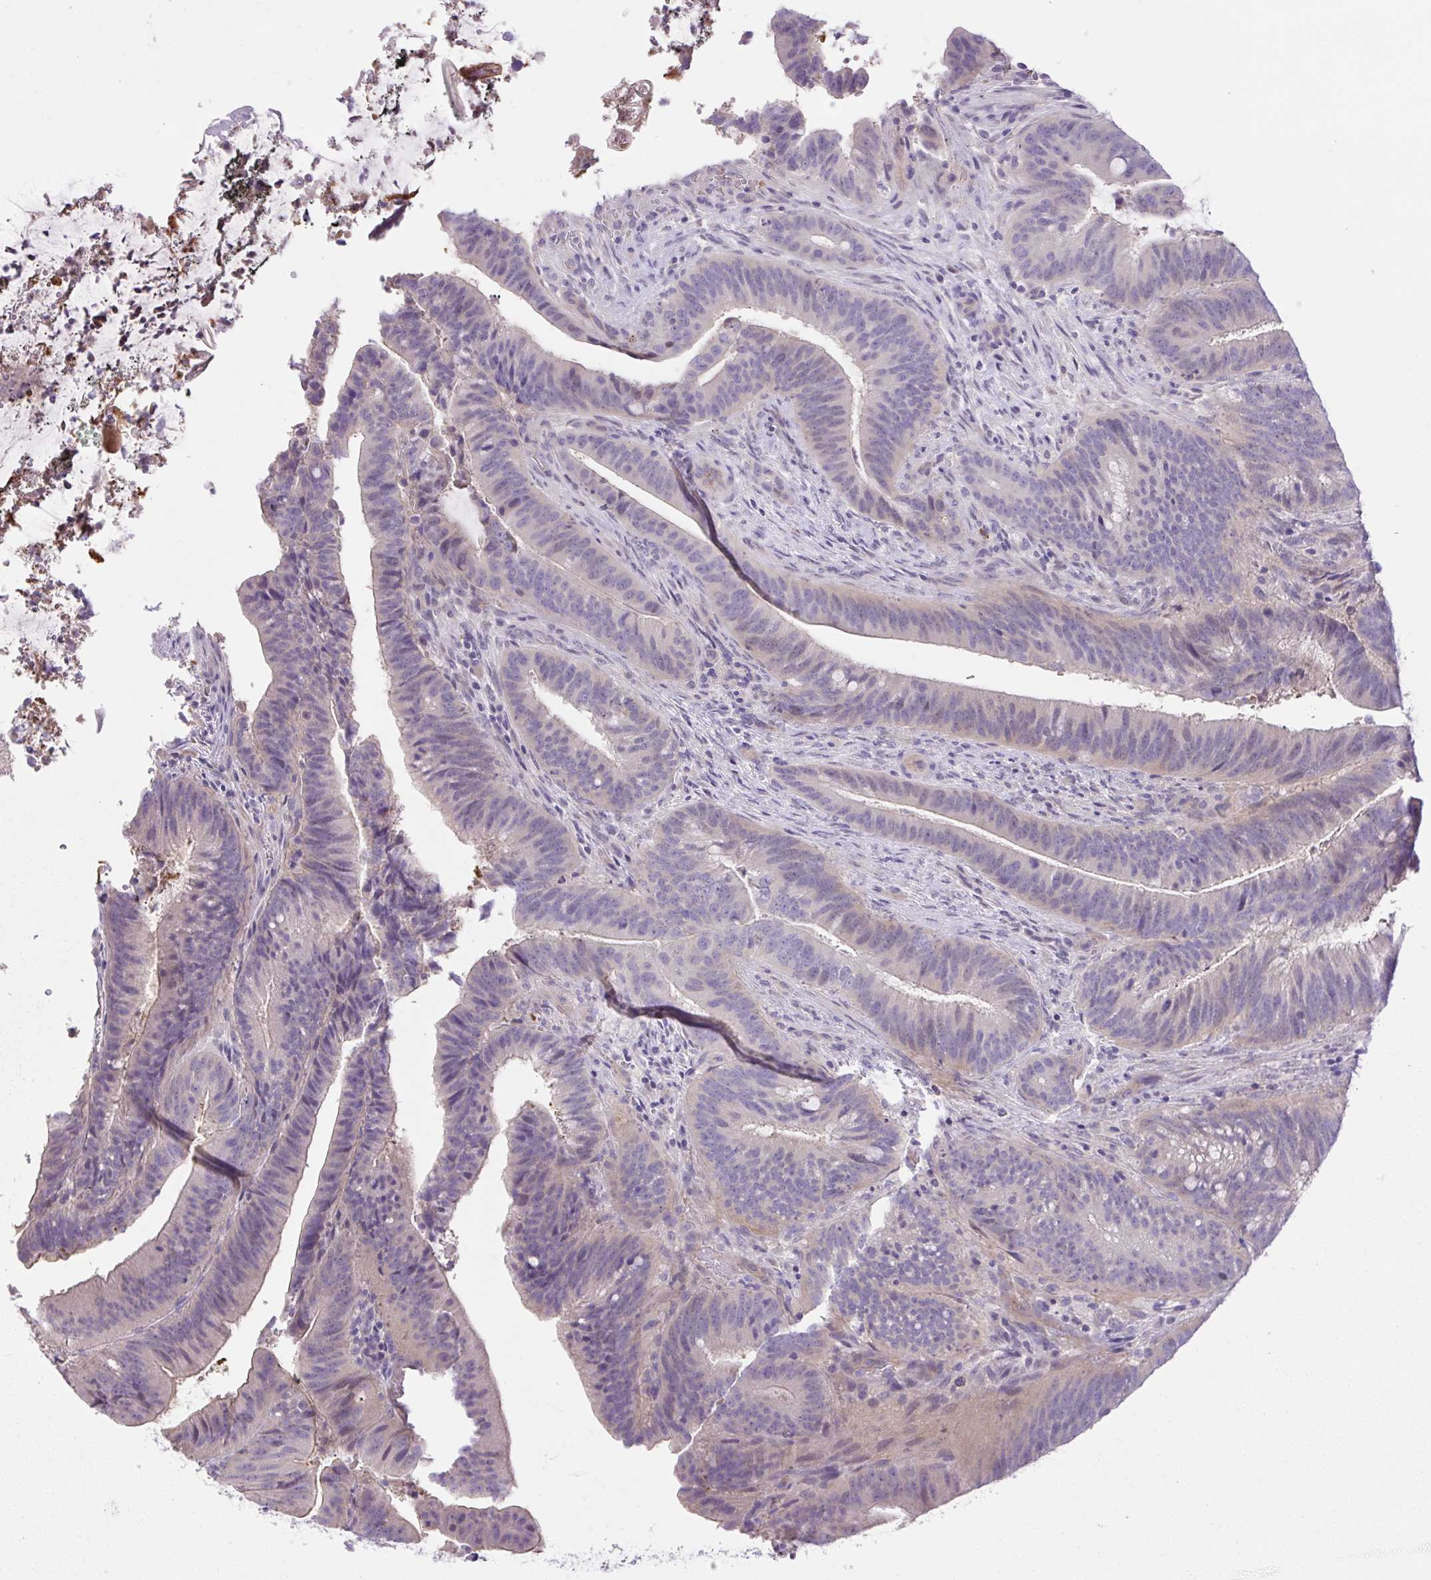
{"staining": {"intensity": "negative", "quantity": "none", "location": "none"}, "tissue": "colorectal cancer", "cell_type": "Tumor cells", "image_type": "cancer", "snomed": [{"axis": "morphology", "description": "Adenocarcinoma, NOS"}, {"axis": "topography", "description": "Colon"}], "caption": "Tumor cells are negative for protein expression in human colorectal cancer (adenocarcinoma).", "gene": "FAM177B", "patient": {"sex": "female", "age": 43}}